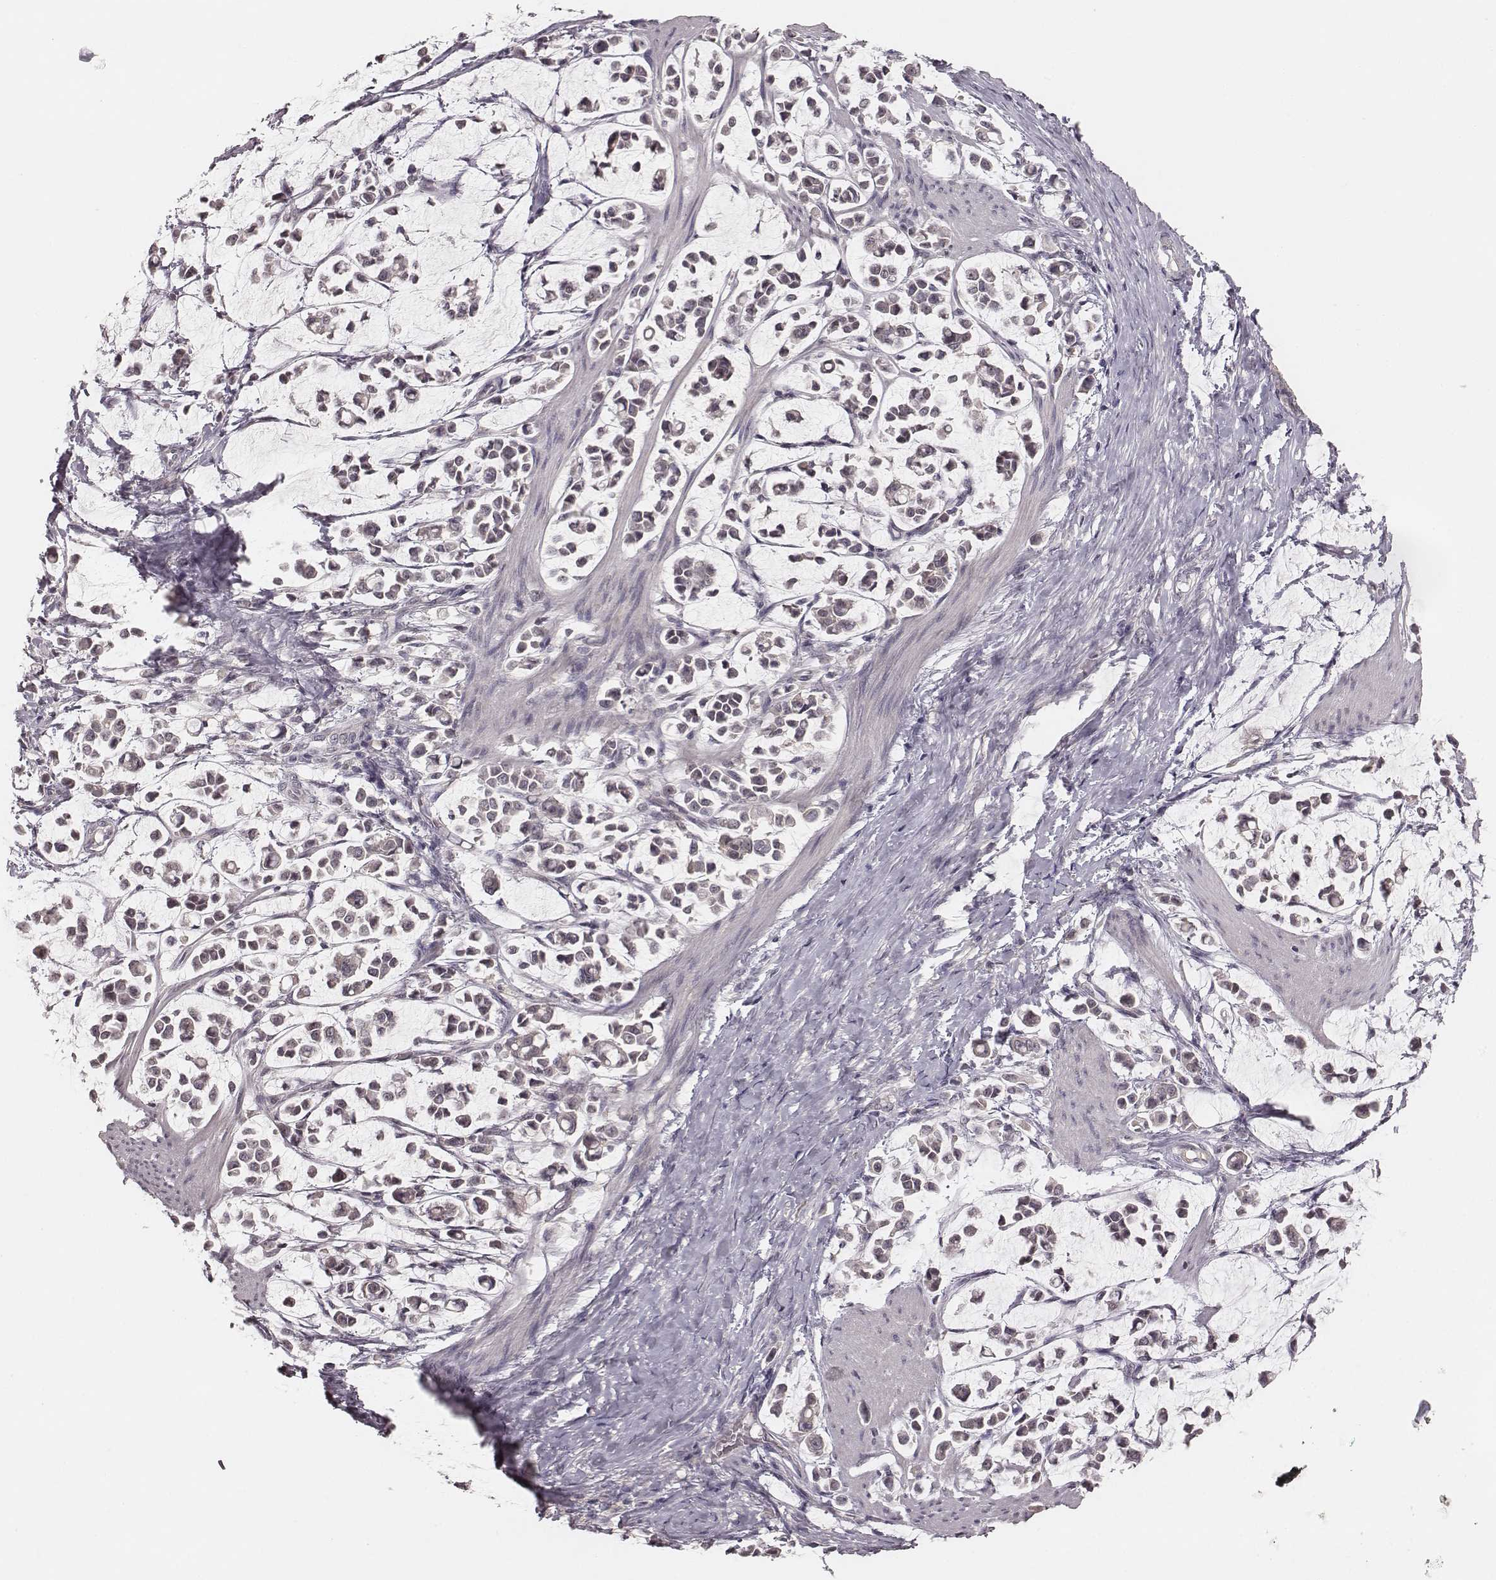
{"staining": {"intensity": "negative", "quantity": "none", "location": "none"}, "tissue": "stomach cancer", "cell_type": "Tumor cells", "image_type": "cancer", "snomed": [{"axis": "morphology", "description": "Adenocarcinoma, NOS"}, {"axis": "topography", "description": "Stomach"}], "caption": "Photomicrograph shows no significant protein expression in tumor cells of stomach cancer (adenocarcinoma).", "gene": "LY6K", "patient": {"sex": "male", "age": 82}}